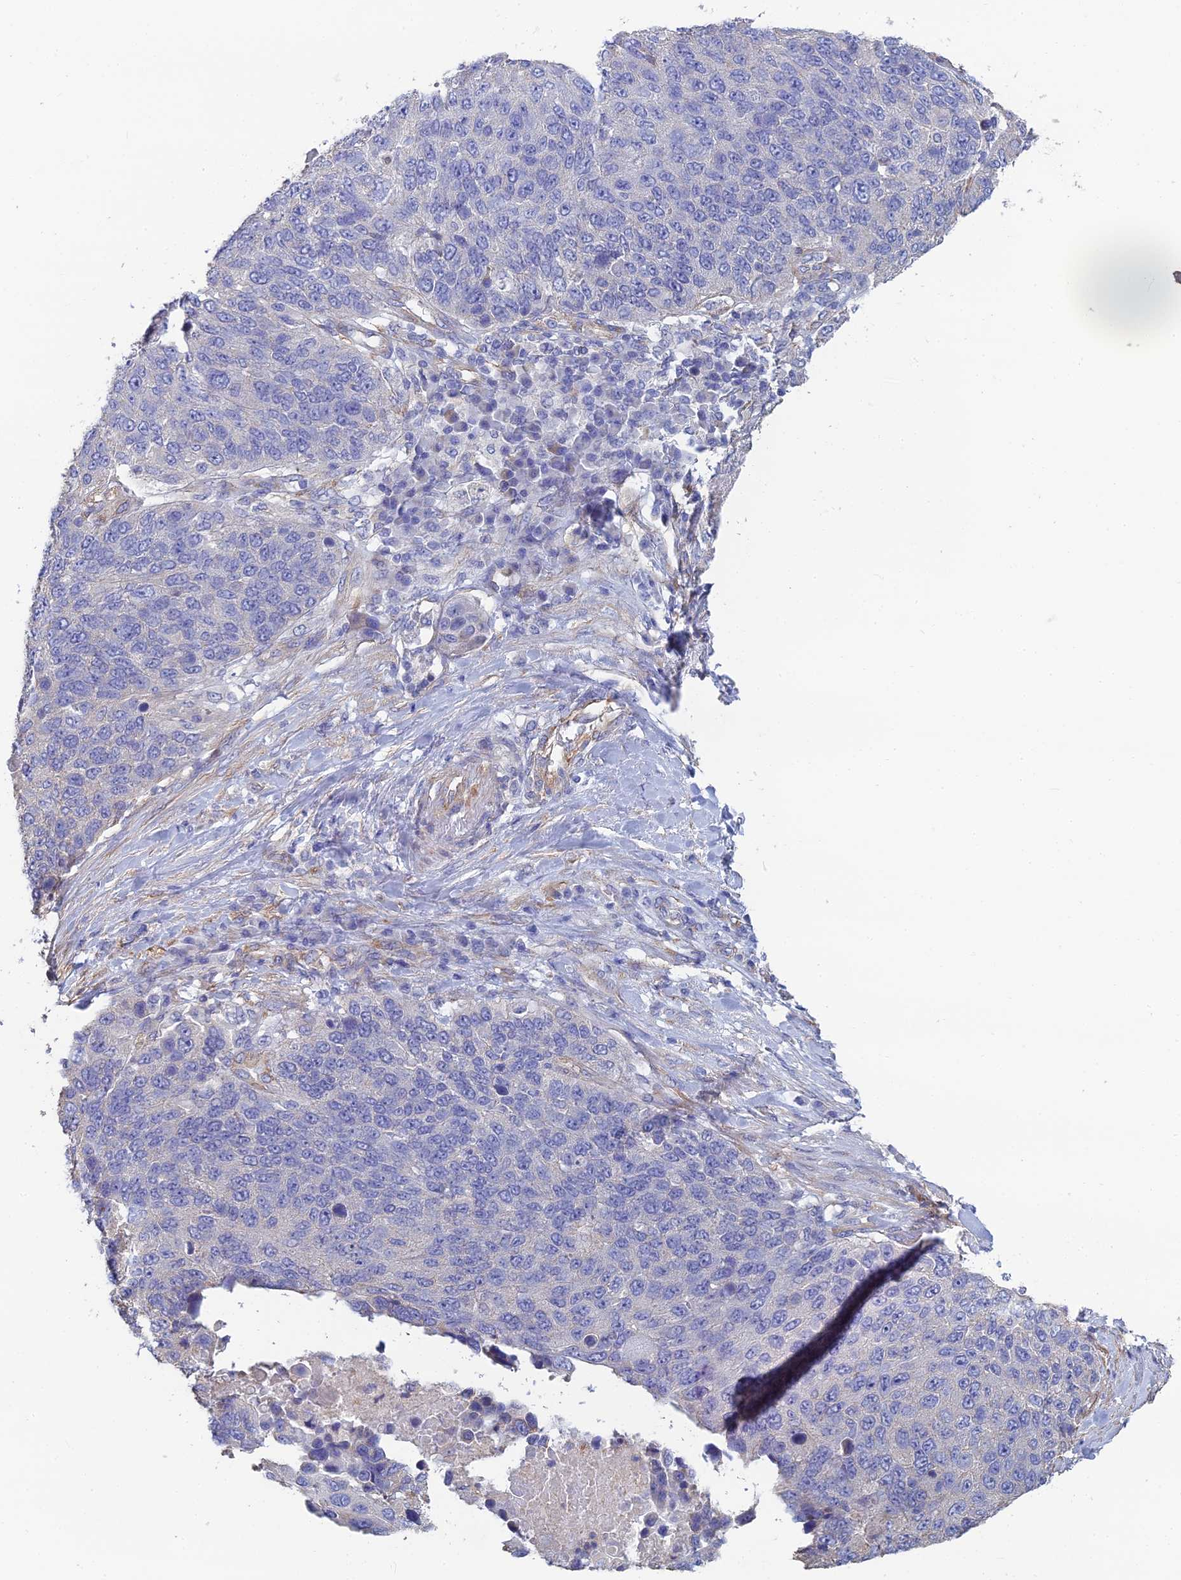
{"staining": {"intensity": "negative", "quantity": "none", "location": "none"}, "tissue": "lung cancer", "cell_type": "Tumor cells", "image_type": "cancer", "snomed": [{"axis": "morphology", "description": "Normal tissue, NOS"}, {"axis": "morphology", "description": "Squamous cell carcinoma, NOS"}, {"axis": "topography", "description": "Lymph node"}, {"axis": "topography", "description": "Lung"}], "caption": "Lung cancer (squamous cell carcinoma) was stained to show a protein in brown. There is no significant positivity in tumor cells.", "gene": "PCDHA5", "patient": {"sex": "male", "age": 66}}